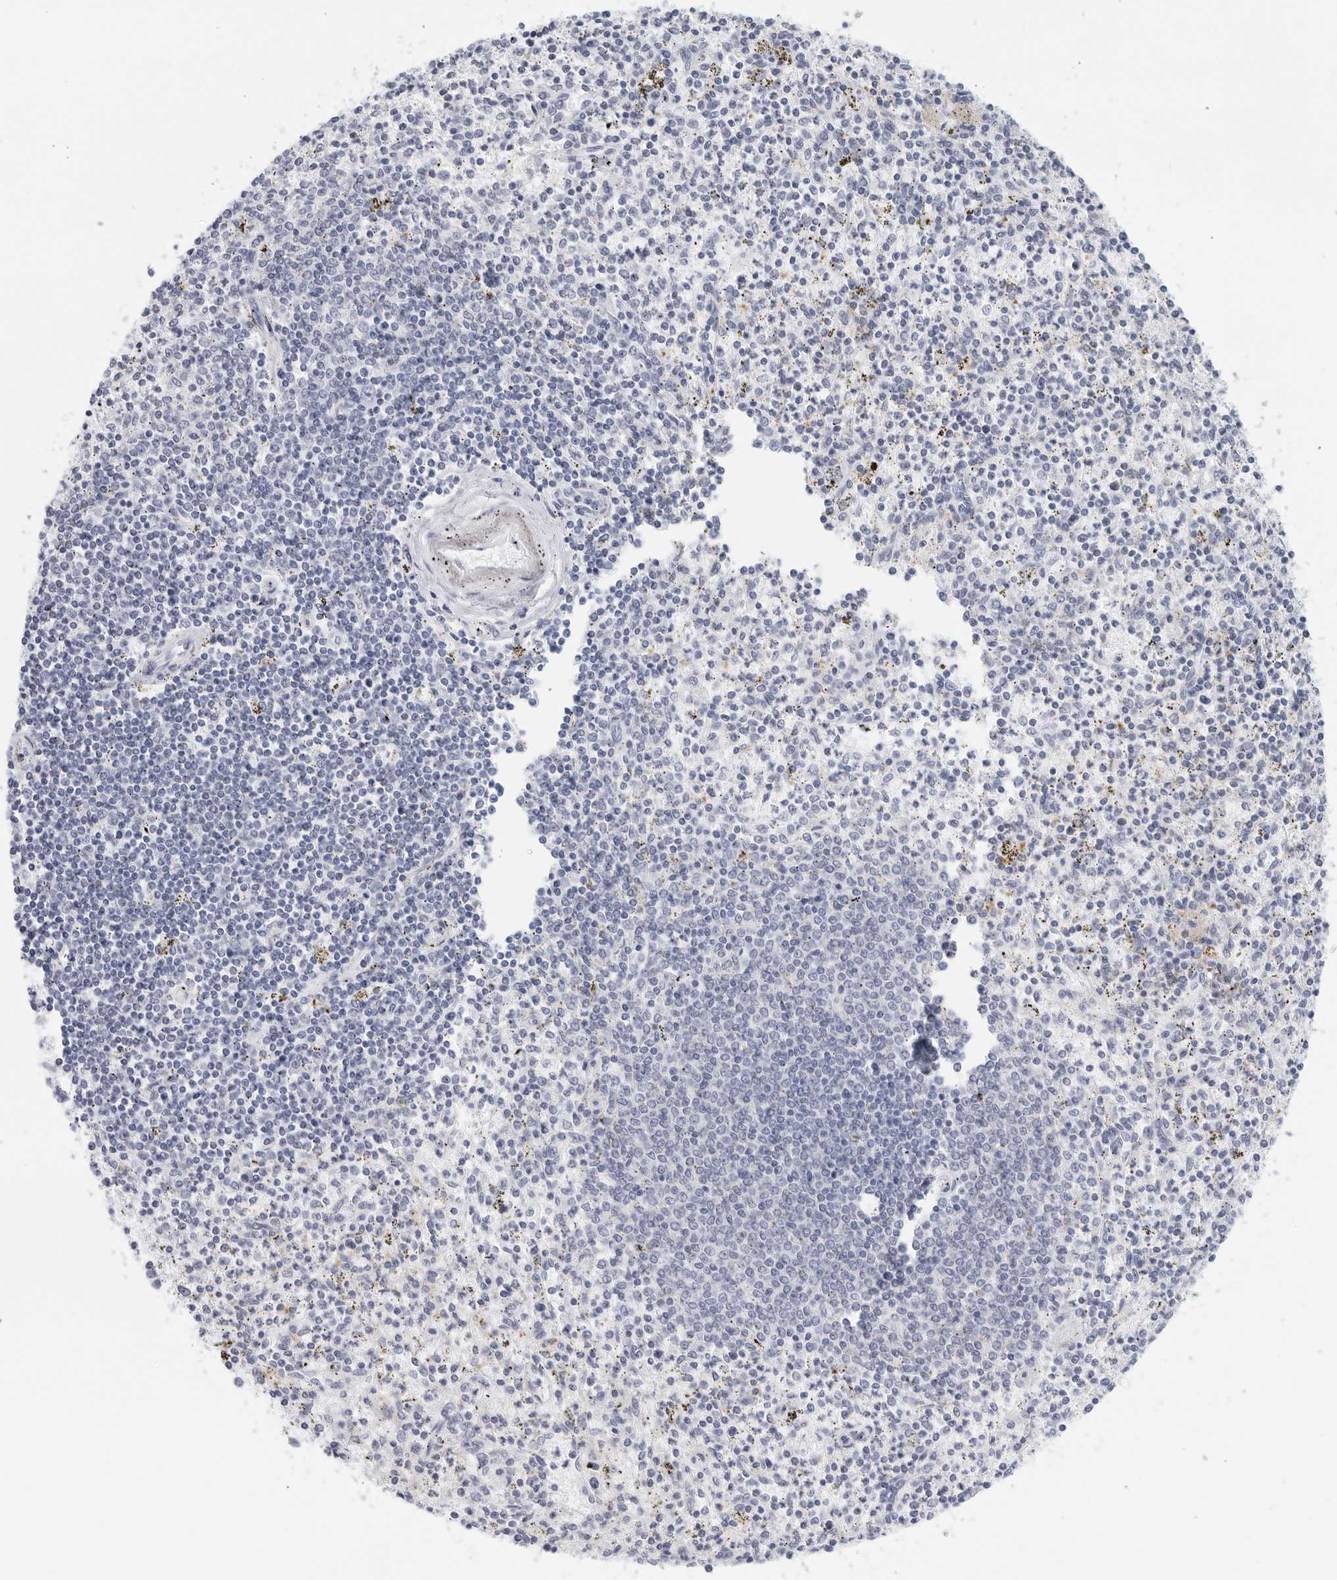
{"staining": {"intensity": "negative", "quantity": "none", "location": "none"}, "tissue": "spleen", "cell_type": "Cells in red pulp", "image_type": "normal", "snomed": [{"axis": "morphology", "description": "Normal tissue, NOS"}, {"axis": "topography", "description": "Spleen"}], "caption": "Image shows no significant protein positivity in cells in red pulp of benign spleen.", "gene": "FGG", "patient": {"sex": "male", "age": 72}}